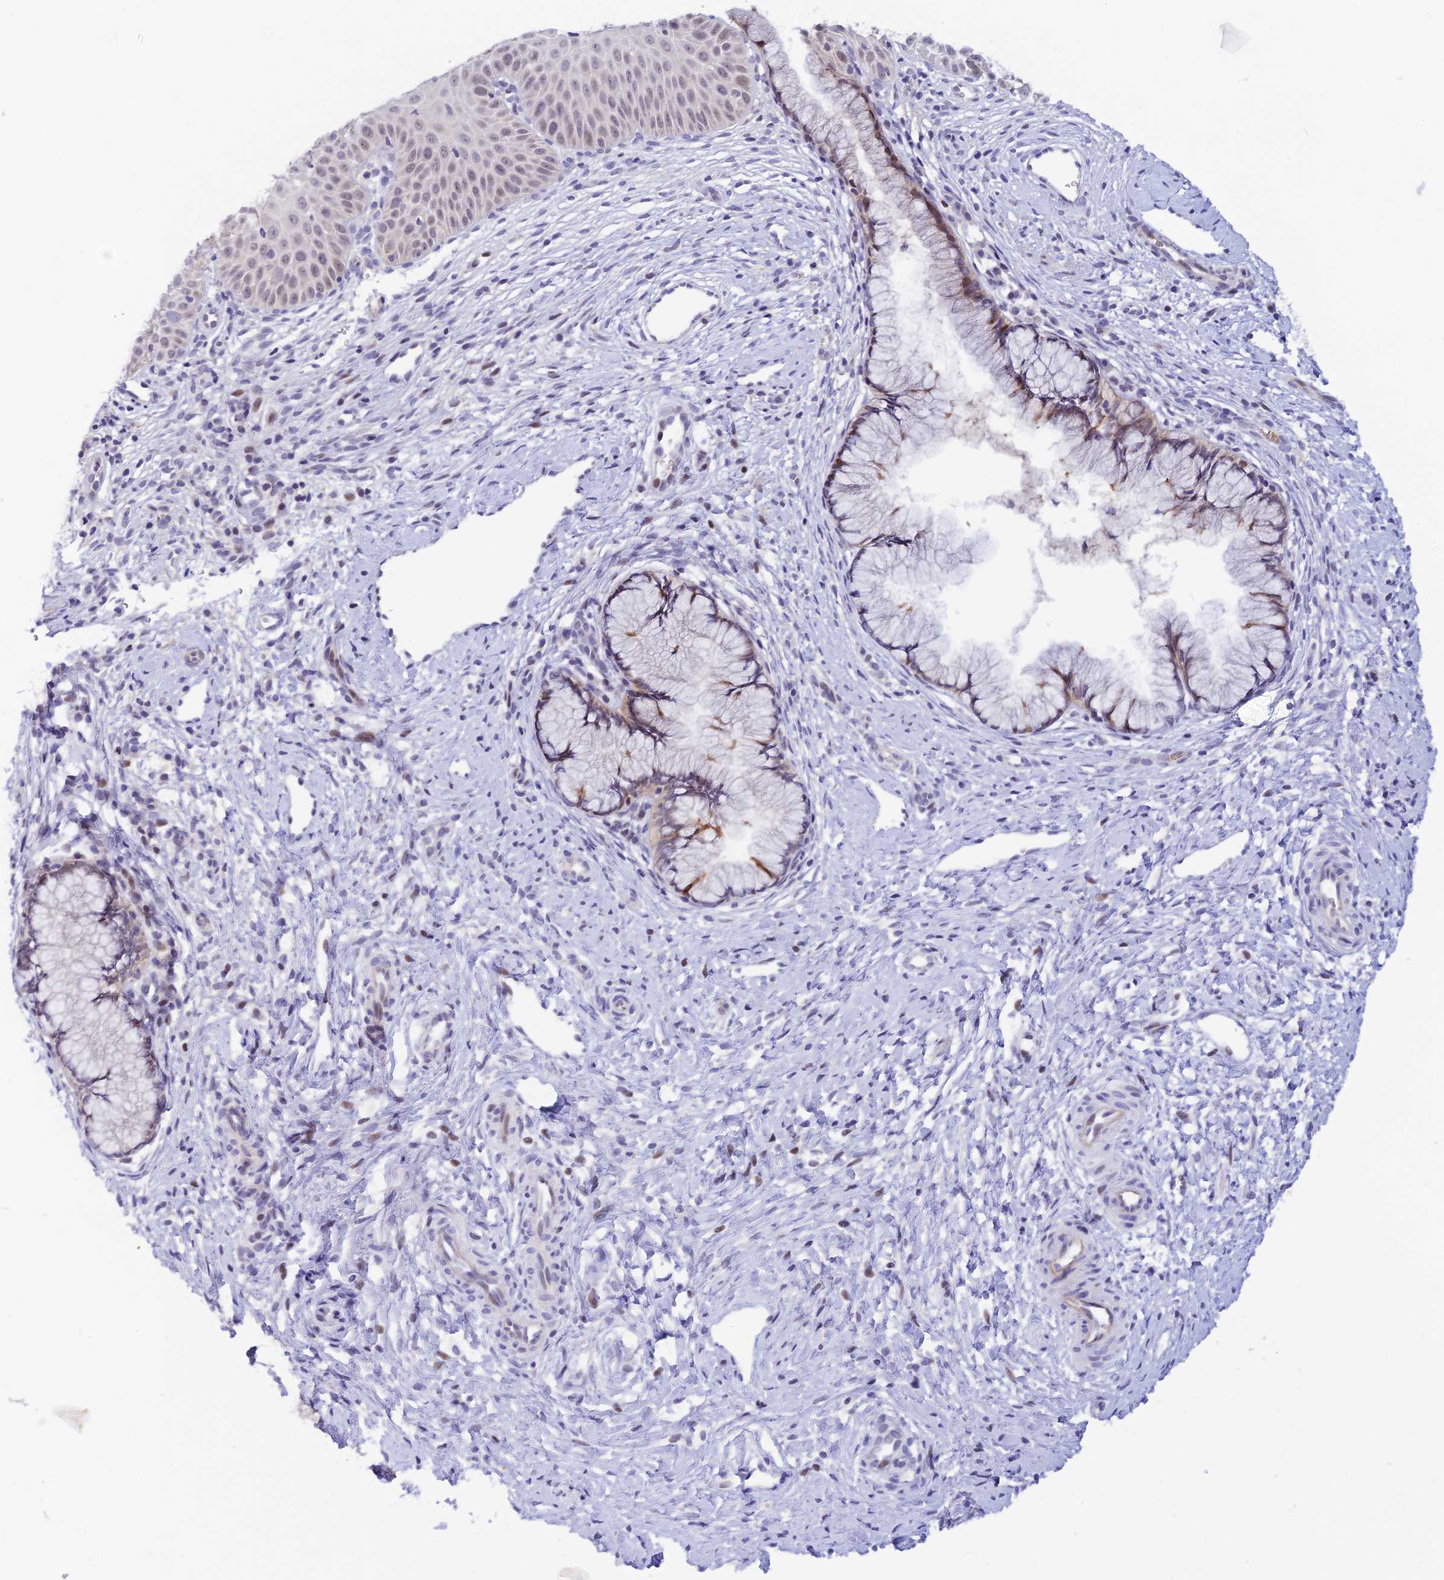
{"staining": {"intensity": "moderate", "quantity": "<25%", "location": "cytoplasmic/membranous"}, "tissue": "cervix", "cell_type": "Glandular cells", "image_type": "normal", "snomed": [{"axis": "morphology", "description": "Normal tissue, NOS"}, {"axis": "topography", "description": "Cervix"}], "caption": "The histopathology image displays immunohistochemical staining of unremarkable cervix. There is moderate cytoplasmic/membranous expression is present in about <25% of glandular cells.", "gene": "RASGEF1B", "patient": {"sex": "female", "age": 36}}